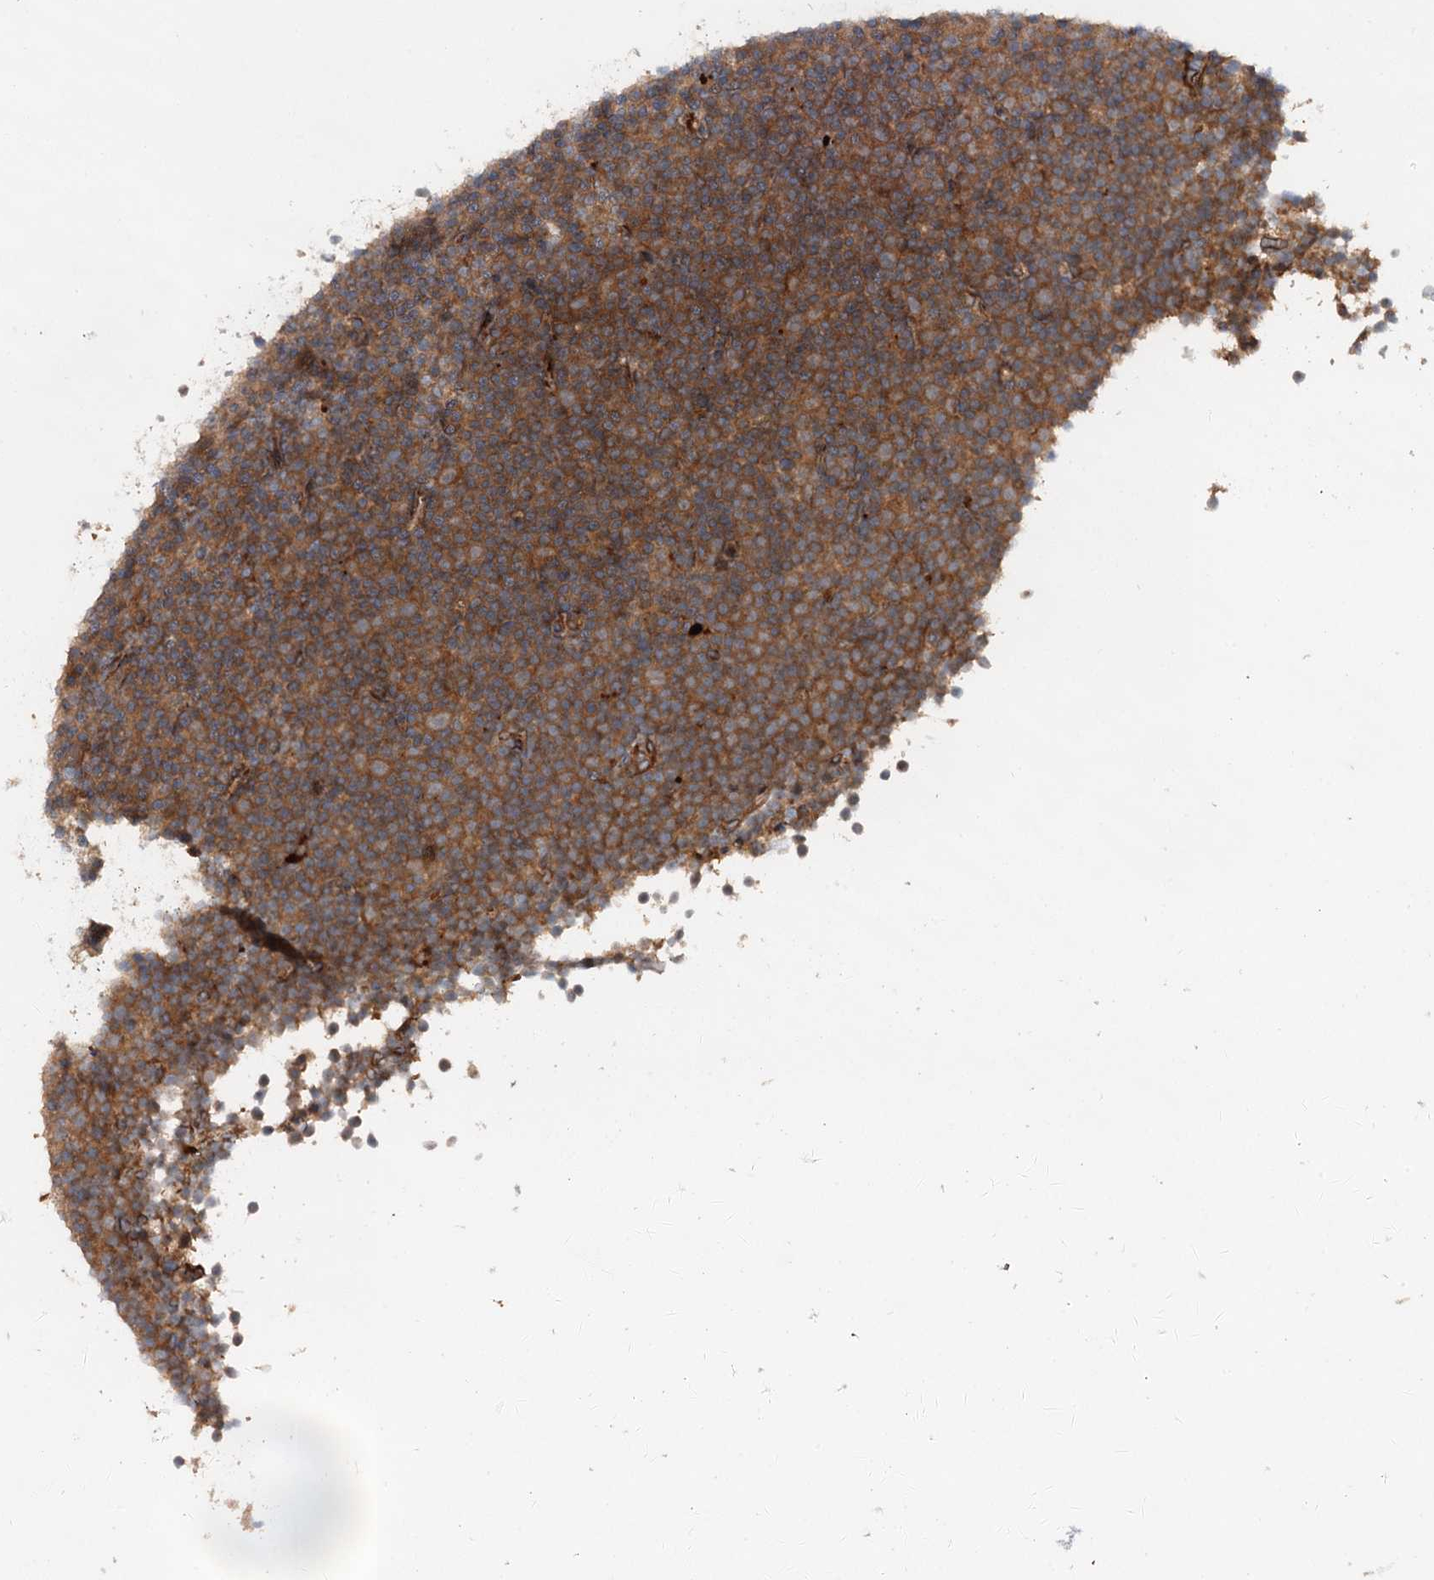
{"staining": {"intensity": "moderate", "quantity": ">75%", "location": "cytoplasmic/membranous"}, "tissue": "lymphoma", "cell_type": "Tumor cells", "image_type": "cancer", "snomed": [{"axis": "morphology", "description": "Malignant lymphoma, non-Hodgkin's type, Low grade"}, {"axis": "topography", "description": "Lymph node"}], "caption": "Immunohistochemical staining of human lymphoma demonstrates medium levels of moderate cytoplasmic/membranous expression in about >75% of tumor cells. Immunohistochemistry (ihc) stains the protein of interest in brown and the nuclei are stained blue.", "gene": "ADGRG4", "patient": {"sex": "female", "age": 67}}